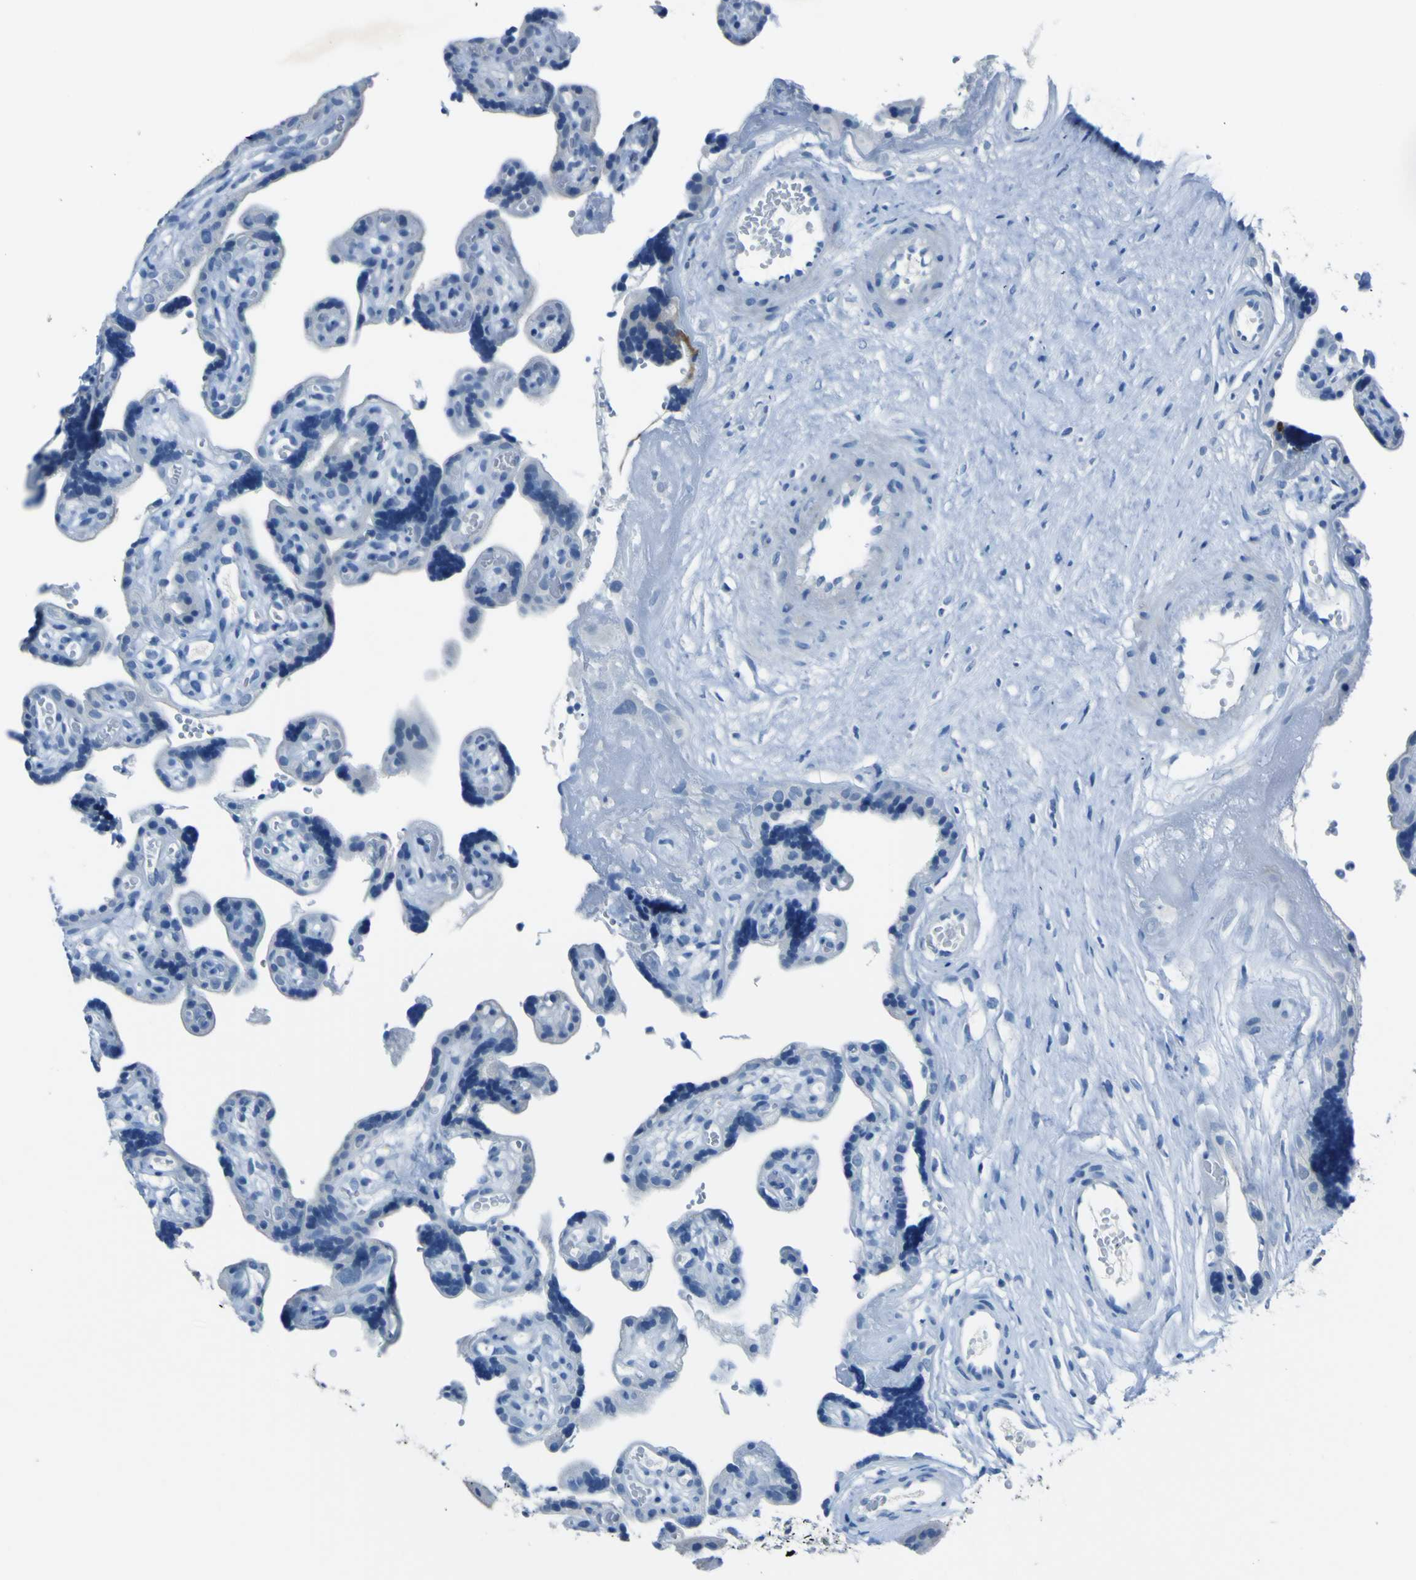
{"staining": {"intensity": "negative", "quantity": "none", "location": "none"}, "tissue": "placenta", "cell_type": "Decidual cells", "image_type": "normal", "snomed": [{"axis": "morphology", "description": "Normal tissue, NOS"}, {"axis": "topography", "description": "Placenta"}], "caption": "This histopathology image is of normal placenta stained with IHC to label a protein in brown with the nuclei are counter-stained blue. There is no positivity in decidual cells.", "gene": "PHKG1", "patient": {"sex": "female", "age": 30}}